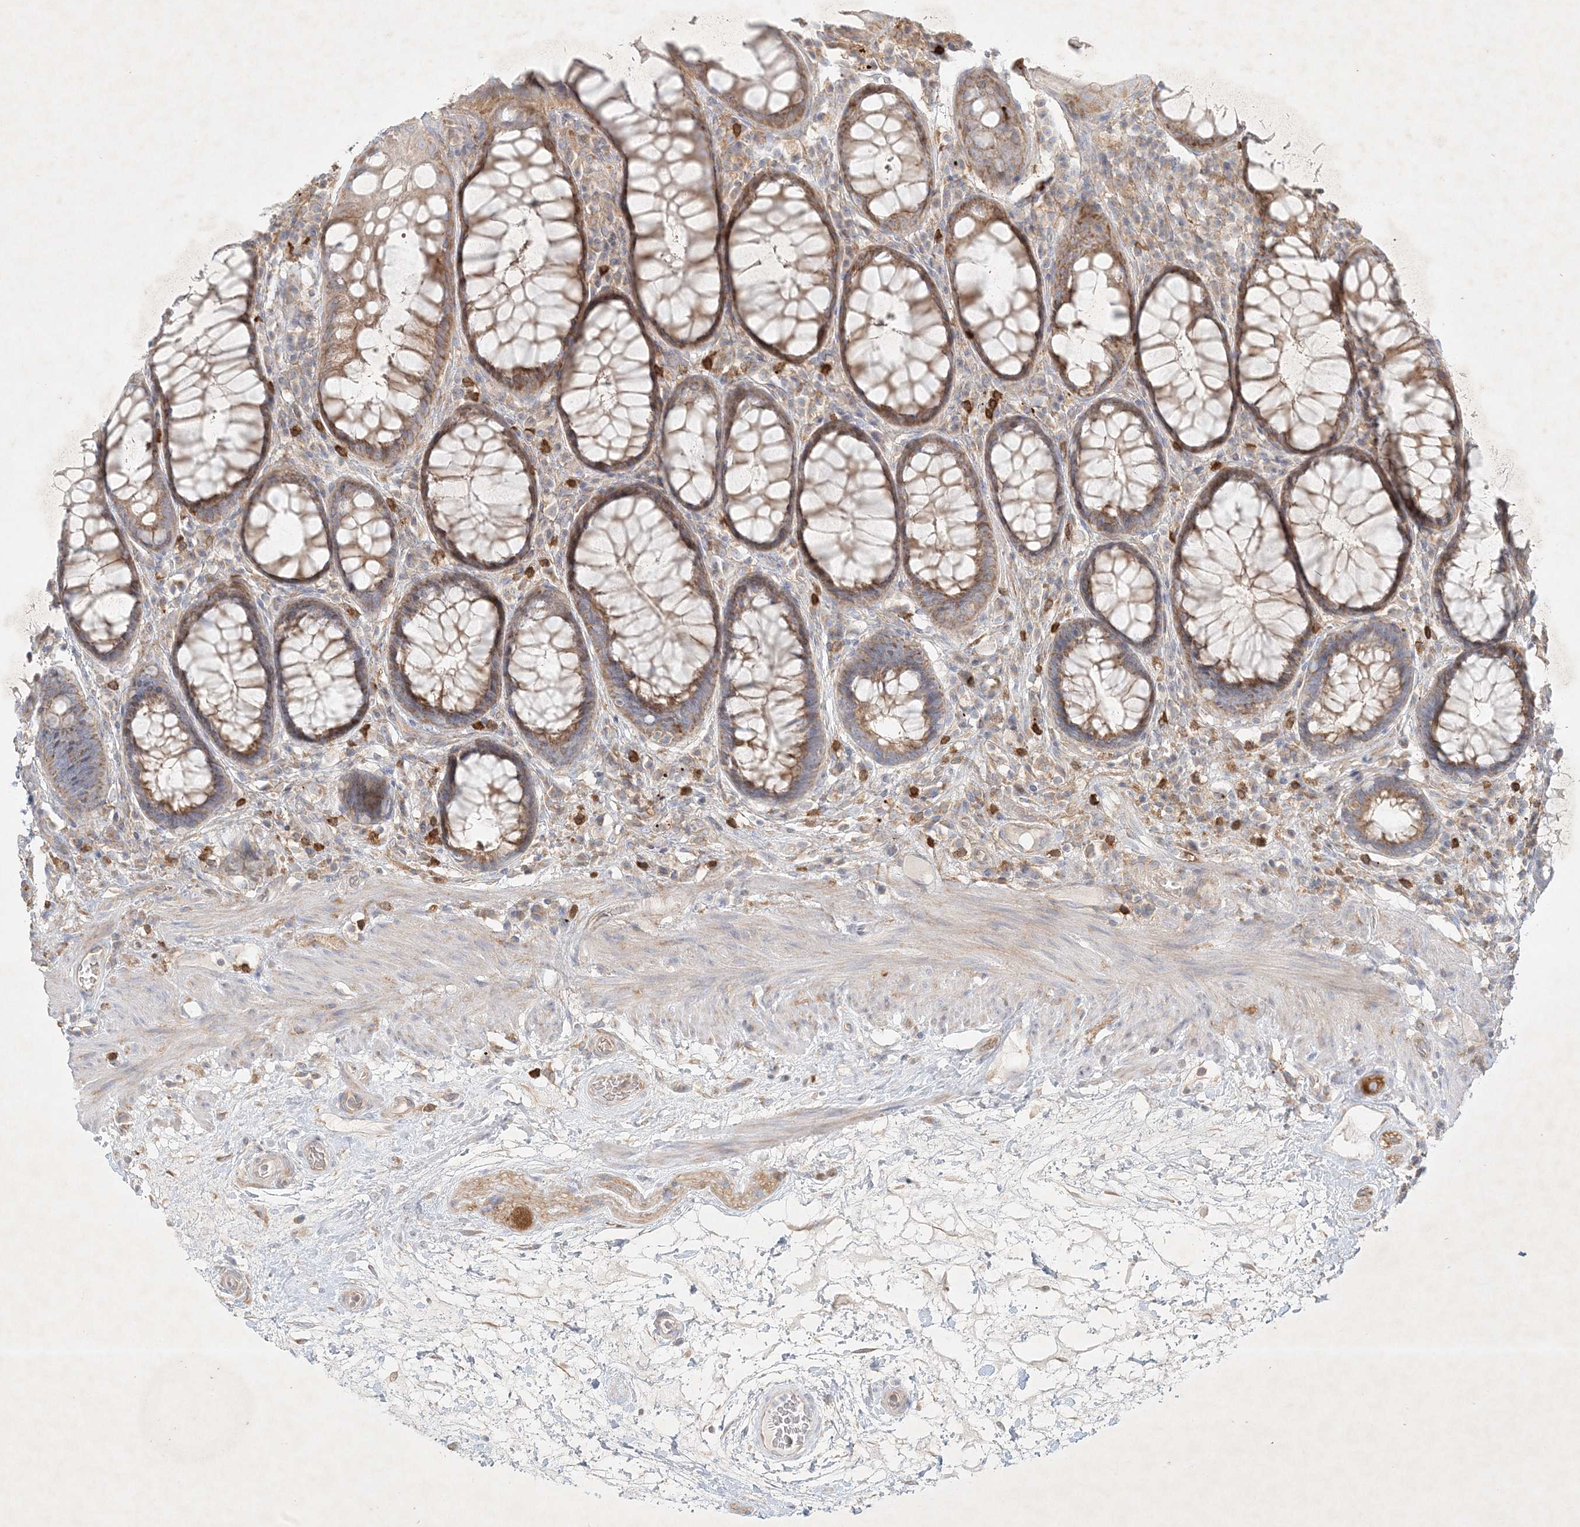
{"staining": {"intensity": "moderate", "quantity": ">75%", "location": "cytoplasmic/membranous"}, "tissue": "rectum", "cell_type": "Glandular cells", "image_type": "normal", "snomed": [{"axis": "morphology", "description": "Normal tissue, NOS"}, {"axis": "topography", "description": "Rectum"}], "caption": "Protein analysis of benign rectum demonstrates moderate cytoplasmic/membranous positivity in approximately >75% of glandular cells.", "gene": "STK11IP", "patient": {"sex": "male", "age": 64}}